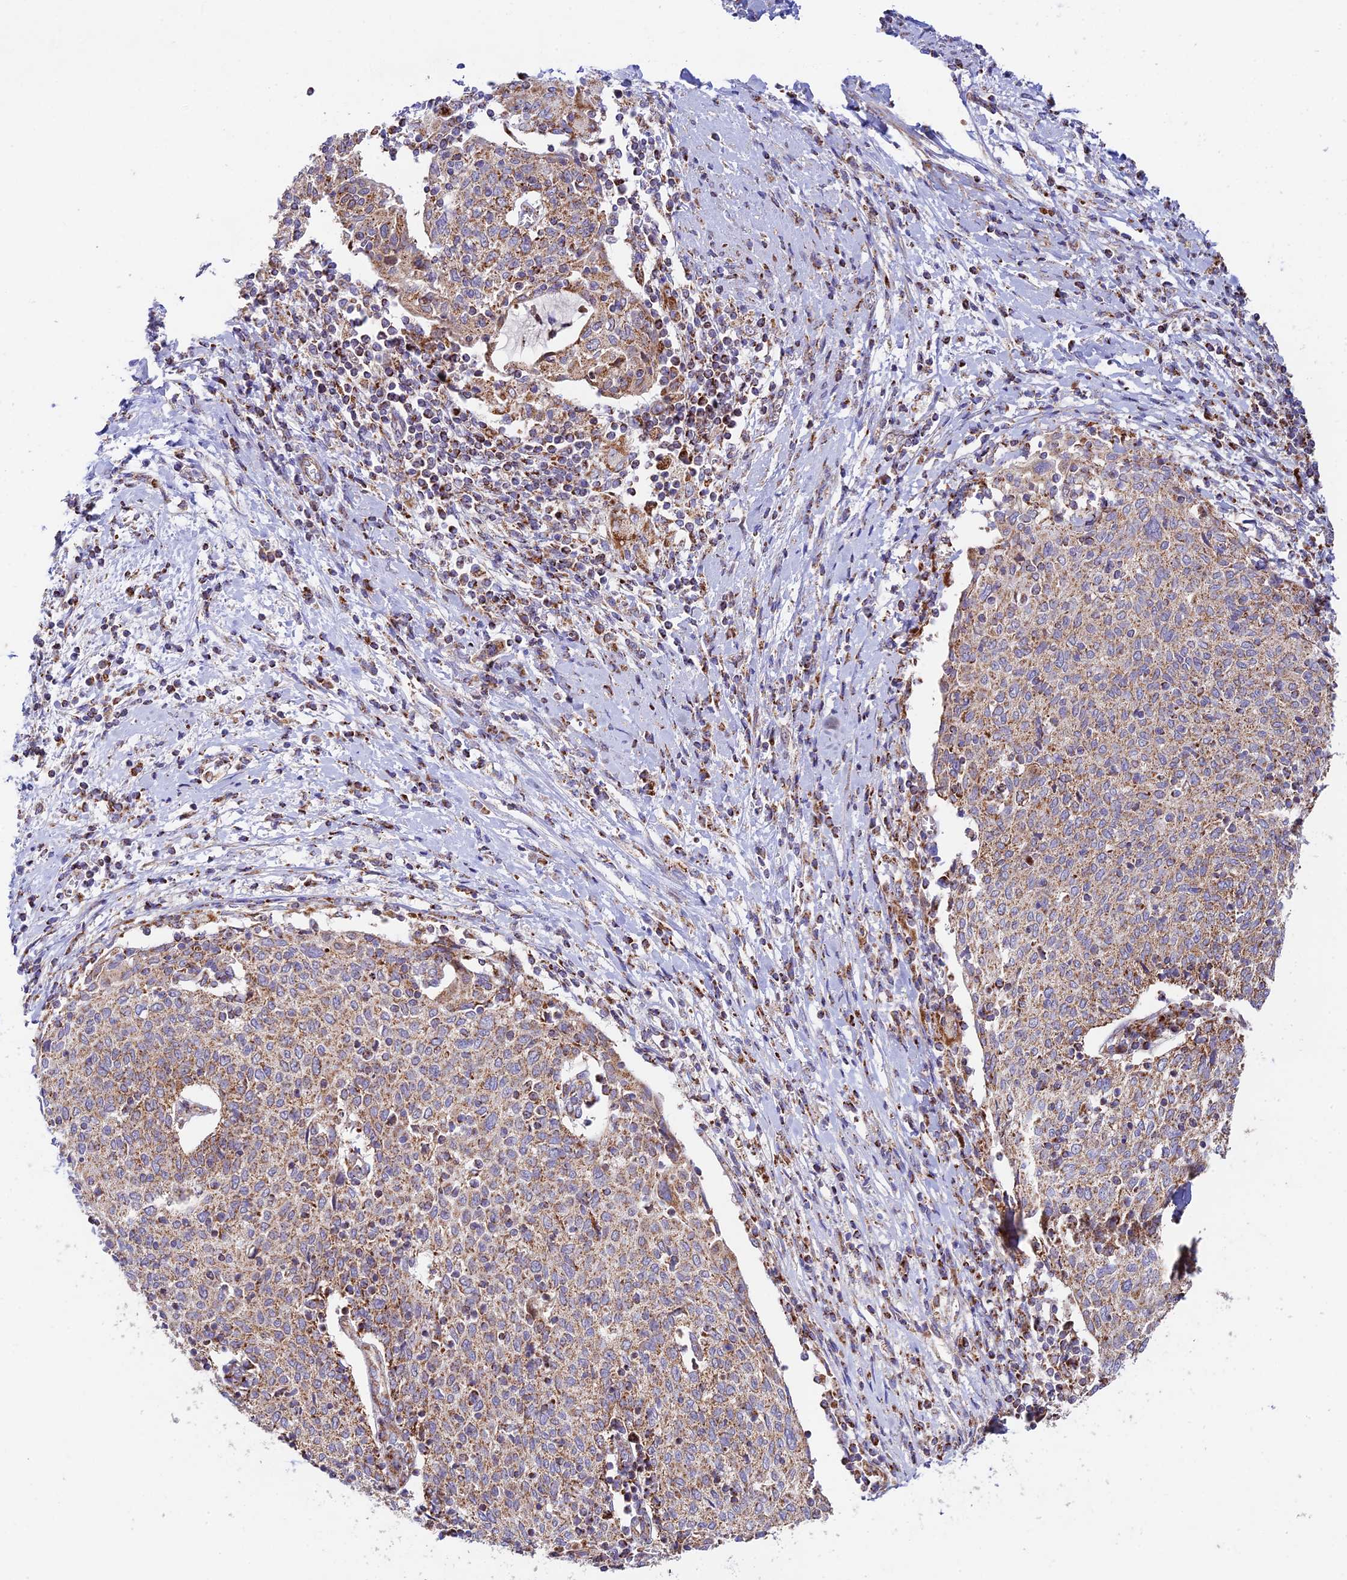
{"staining": {"intensity": "moderate", "quantity": ">75%", "location": "cytoplasmic/membranous"}, "tissue": "cervical cancer", "cell_type": "Tumor cells", "image_type": "cancer", "snomed": [{"axis": "morphology", "description": "Squamous cell carcinoma, NOS"}, {"axis": "topography", "description": "Cervix"}], "caption": "Immunohistochemistry (IHC) photomicrograph of neoplastic tissue: cervical cancer stained using immunohistochemistry (IHC) exhibits medium levels of moderate protein expression localized specifically in the cytoplasmic/membranous of tumor cells, appearing as a cytoplasmic/membranous brown color.", "gene": "KHDC3L", "patient": {"sex": "female", "age": 52}}